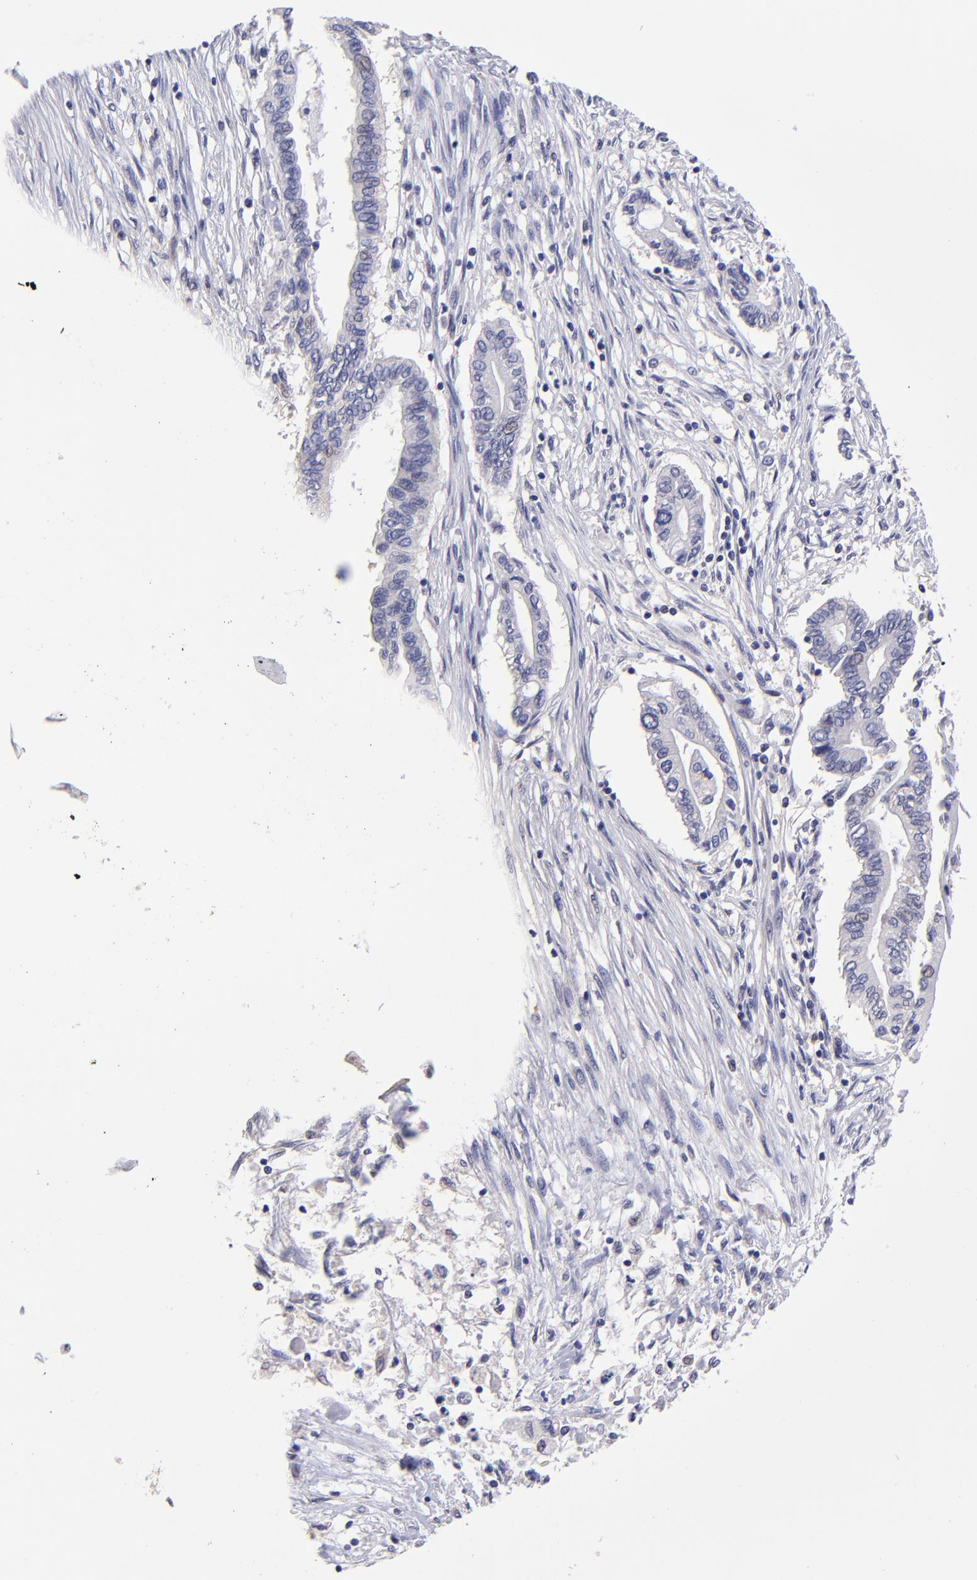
{"staining": {"intensity": "negative", "quantity": "none", "location": "none"}, "tissue": "pancreatic cancer", "cell_type": "Tumor cells", "image_type": "cancer", "snomed": [{"axis": "morphology", "description": "Adenocarcinoma, NOS"}, {"axis": "topography", "description": "Pancreas"}], "caption": "IHC photomicrograph of neoplastic tissue: human pancreatic cancer stained with DAB (3,3'-diaminobenzidine) demonstrates no significant protein expression in tumor cells.", "gene": "NSF", "patient": {"sex": "female", "age": 57}}